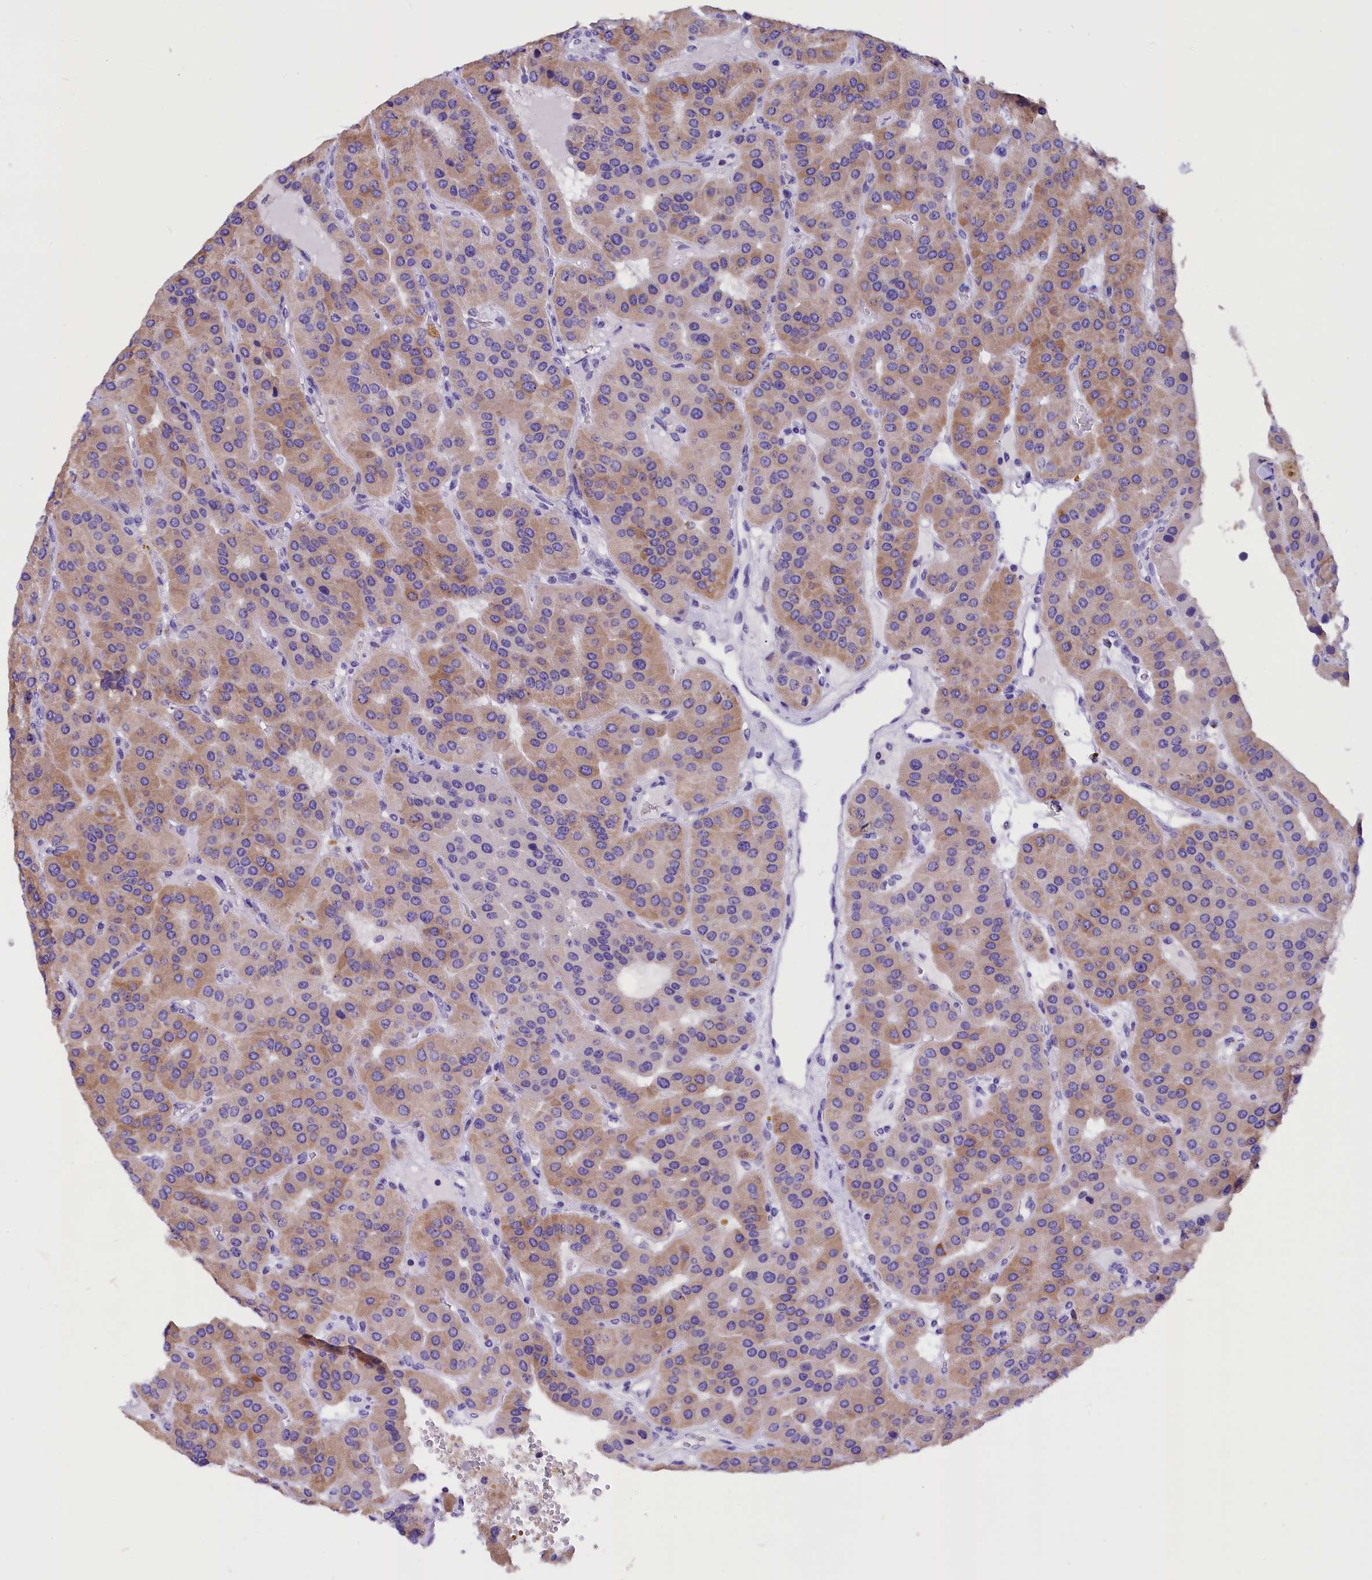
{"staining": {"intensity": "weak", "quantity": ">75%", "location": "cytoplasmic/membranous"}, "tissue": "parathyroid gland", "cell_type": "Glandular cells", "image_type": "normal", "snomed": [{"axis": "morphology", "description": "Normal tissue, NOS"}, {"axis": "morphology", "description": "Adenoma, NOS"}, {"axis": "topography", "description": "Parathyroid gland"}], "caption": "This is an image of immunohistochemistry (IHC) staining of normal parathyroid gland, which shows weak positivity in the cytoplasmic/membranous of glandular cells.", "gene": "ABAT", "patient": {"sex": "female", "age": 86}}